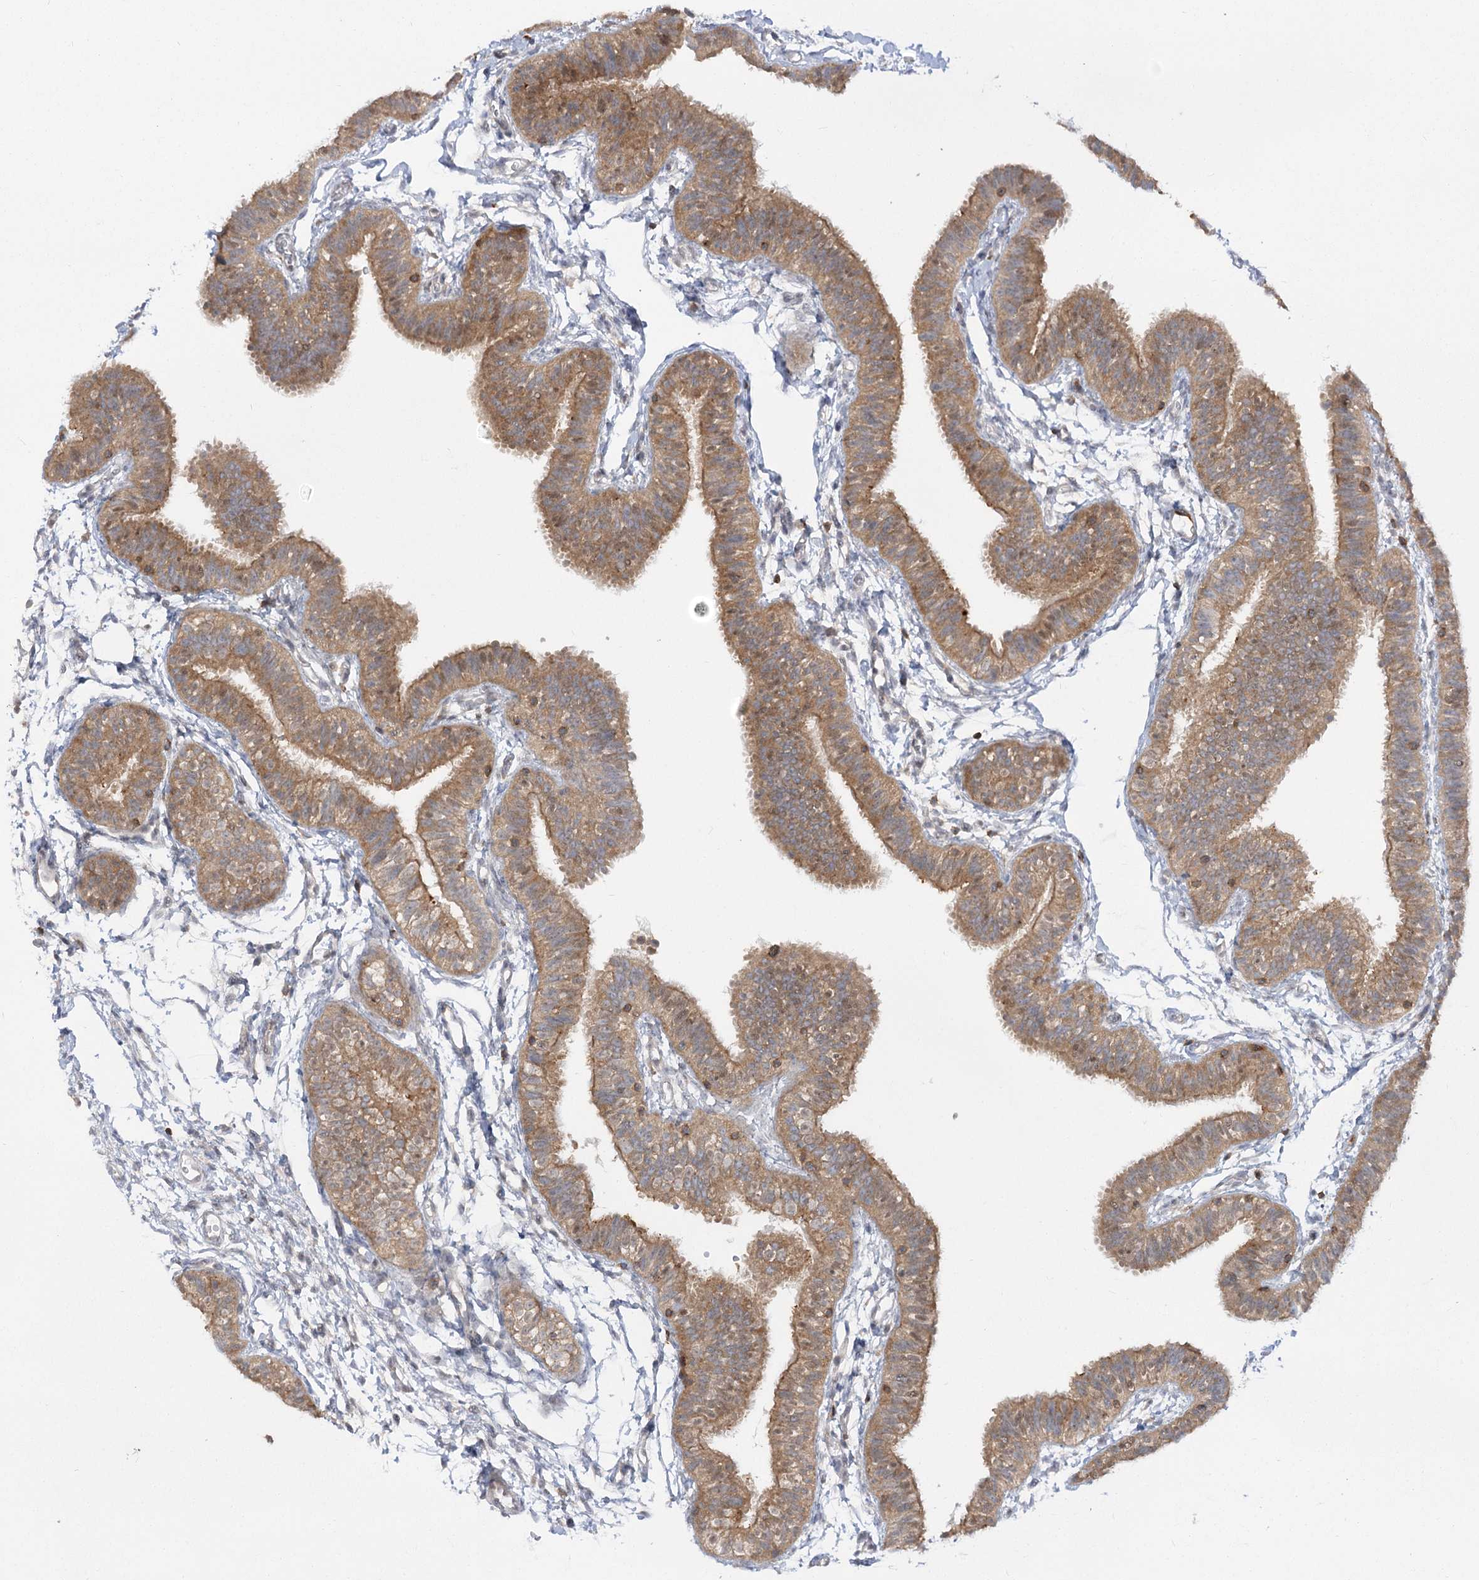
{"staining": {"intensity": "moderate", "quantity": ">75%", "location": "cytoplasmic/membranous"}, "tissue": "fallopian tube", "cell_type": "Glandular cells", "image_type": "normal", "snomed": [{"axis": "morphology", "description": "Normal tissue, NOS"}, {"axis": "topography", "description": "Fallopian tube"}], "caption": "DAB immunohistochemical staining of benign human fallopian tube demonstrates moderate cytoplasmic/membranous protein positivity in about >75% of glandular cells. (brown staining indicates protein expression, while blue staining denotes nuclei).", "gene": "SYTL1", "patient": {"sex": "female", "age": 35}}